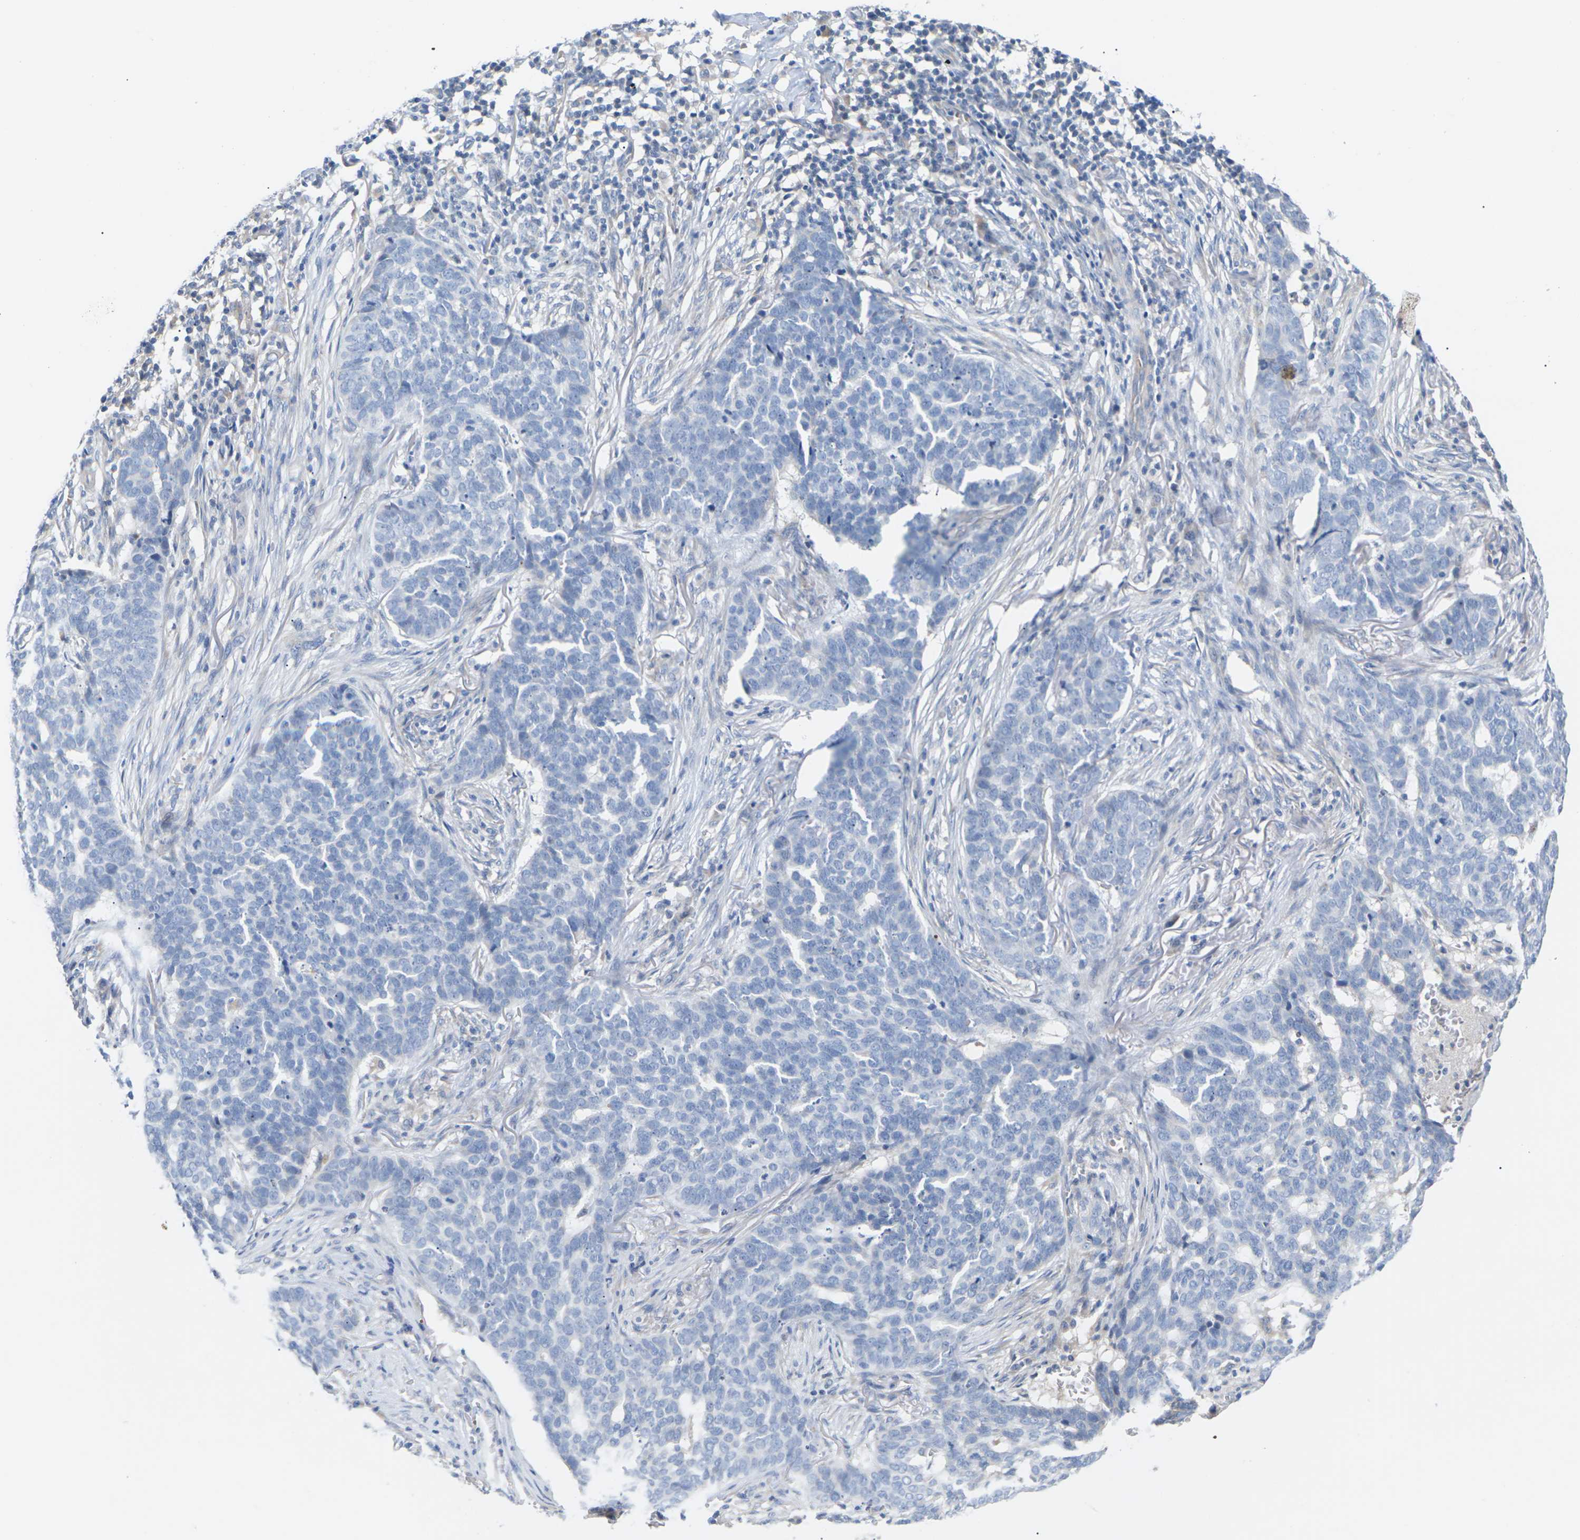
{"staining": {"intensity": "negative", "quantity": "none", "location": "none"}, "tissue": "skin cancer", "cell_type": "Tumor cells", "image_type": "cancer", "snomed": [{"axis": "morphology", "description": "Basal cell carcinoma"}, {"axis": "topography", "description": "Skin"}], "caption": "Tumor cells show no significant protein staining in skin cancer.", "gene": "TMCO4", "patient": {"sex": "male", "age": 85}}